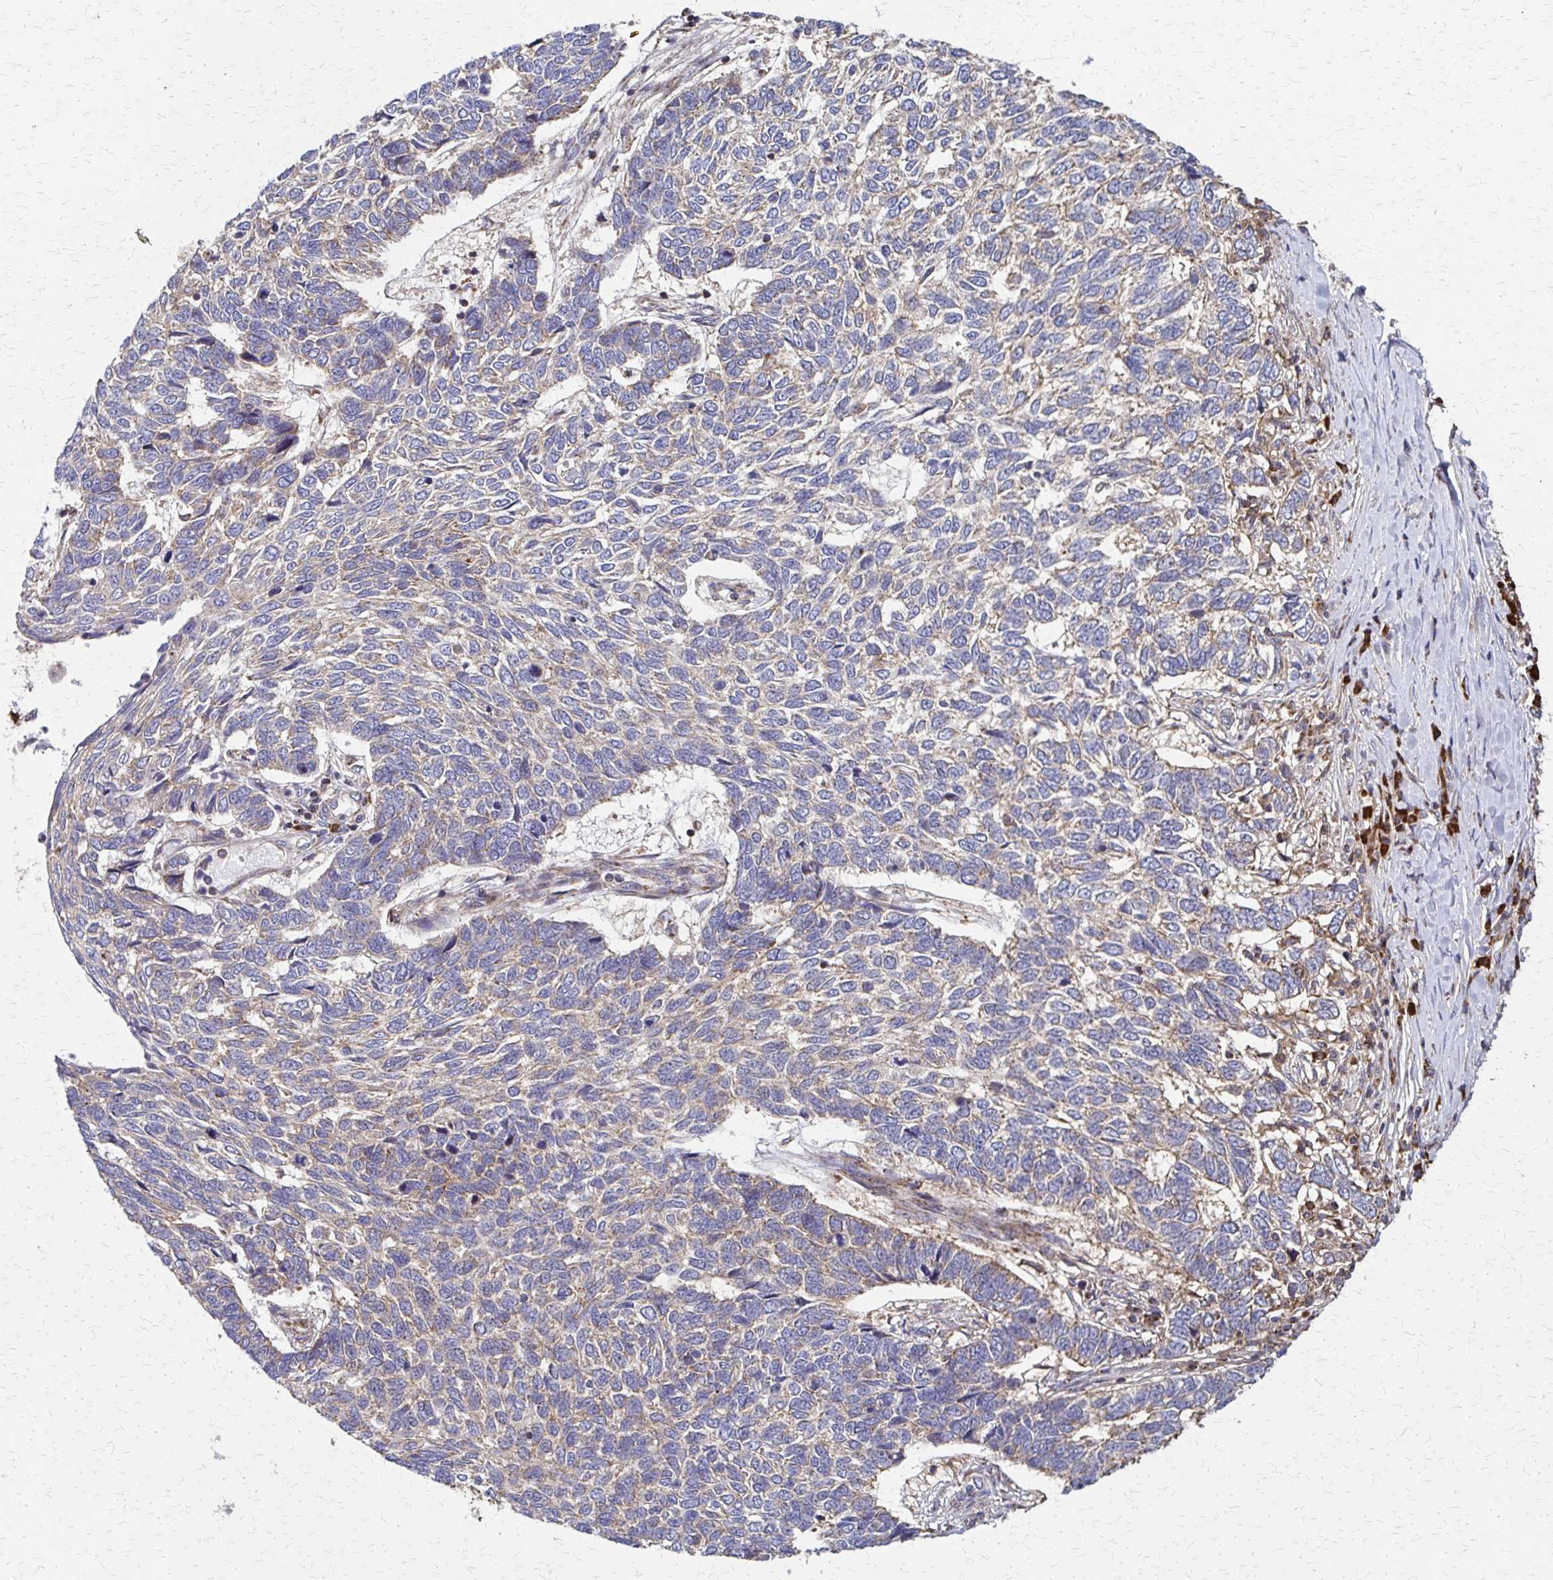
{"staining": {"intensity": "weak", "quantity": "25%-75%", "location": "cytoplasmic/membranous"}, "tissue": "skin cancer", "cell_type": "Tumor cells", "image_type": "cancer", "snomed": [{"axis": "morphology", "description": "Basal cell carcinoma"}, {"axis": "topography", "description": "Skin"}], "caption": "Tumor cells demonstrate weak cytoplasmic/membranous positivity in approximately 25%-75% of cells in skin cancer (basal cell carcinoma).", "gene": "EEF2", "patient": {"sex": "female", "age": 65}}